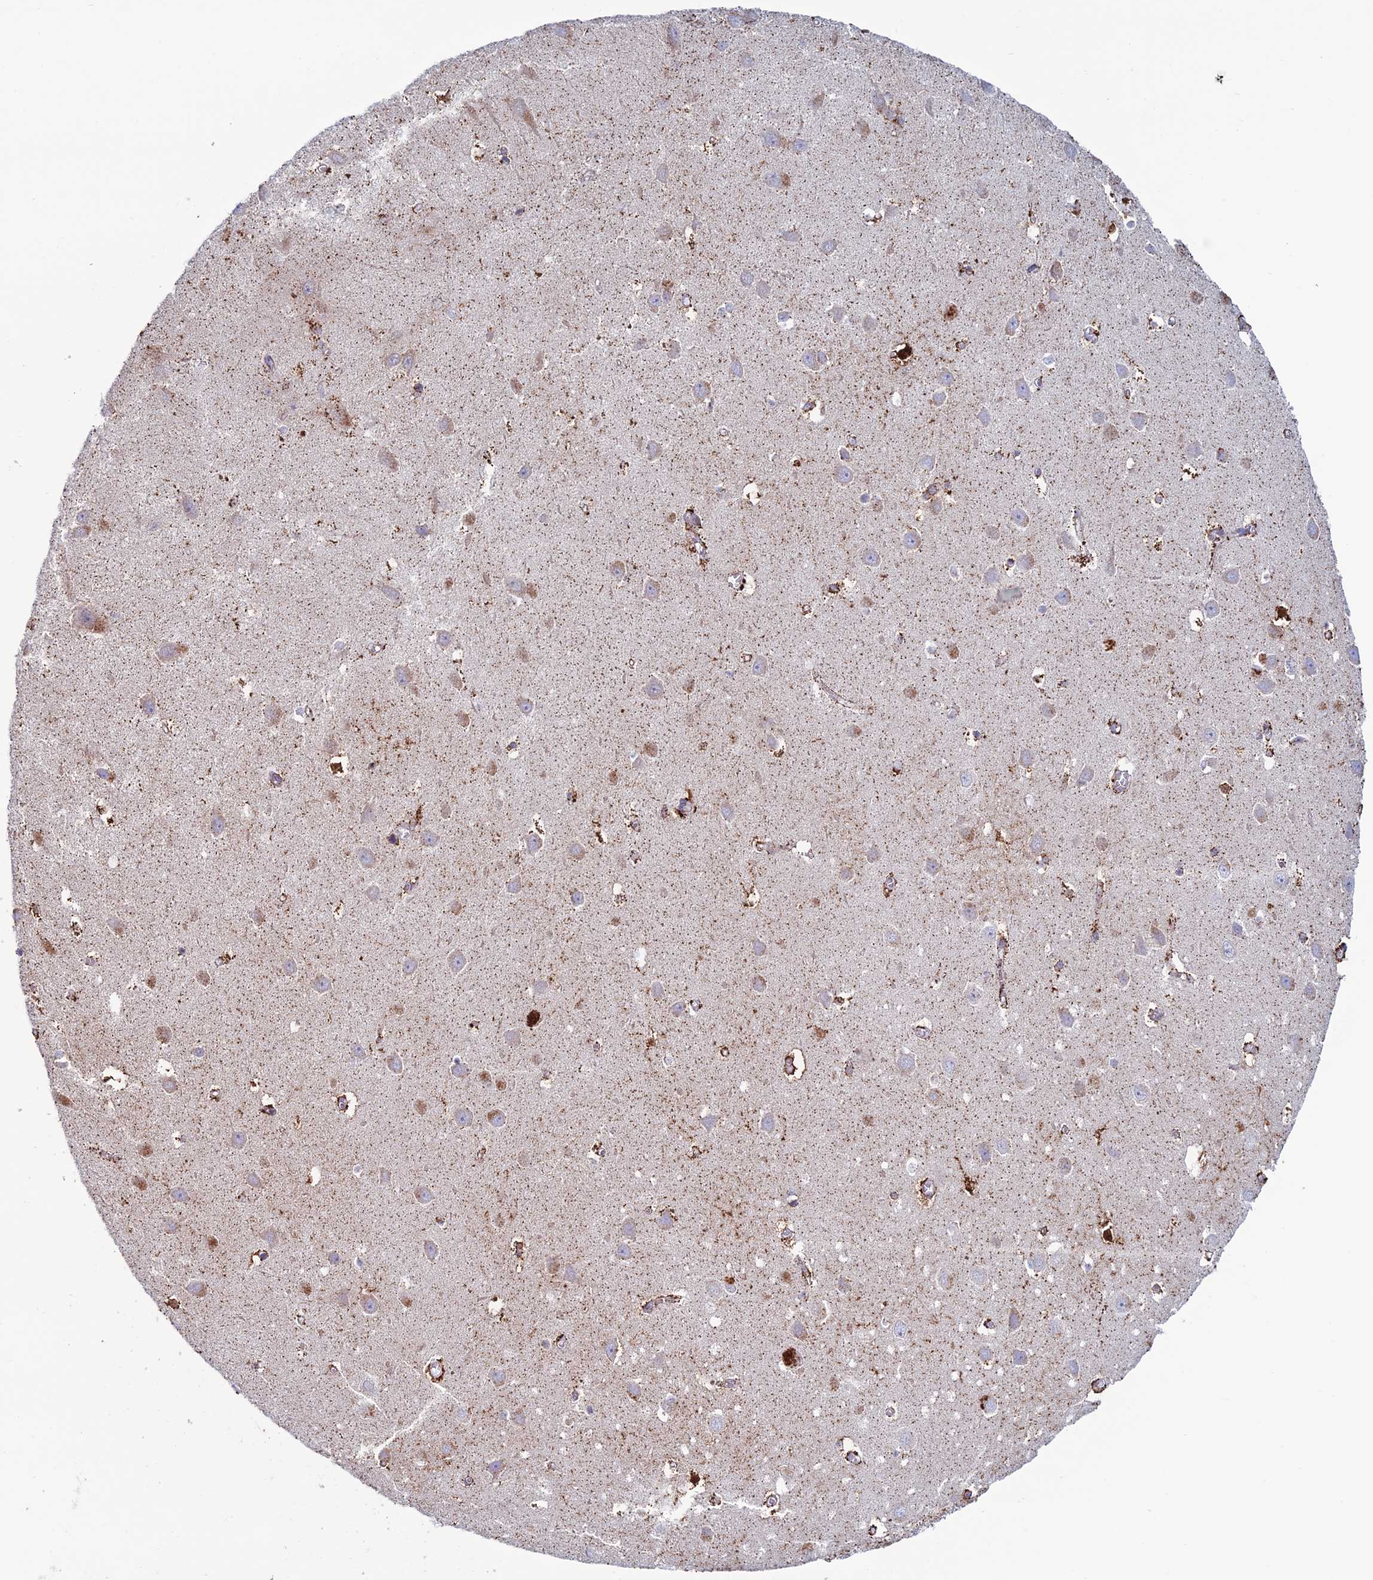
{"staining": {"intensity": "weak", "quantity": "<25%", "location": "cytoplasmic/membranous"}, "tissue": "hippocampus", "cell_type": "Glial cells", "image_type": "normal", "snomed": [{"axis": "morphology", "description": "Normal tissue, NOS"}, {"axis": "topography", "description": "Hippocampus"}], "caption": "A photomicrograph of human hippocampus is negative for staining in glial cells. The staining was performed using DAB (3,3'-diaminobenzidine) to visualize the protein expression in brown, while the nuclei were stained in blue with hematoxylin (Magnification: 20x).", "gene": "ZNG1A", "patient": {"sex": "female", "age": 64}}